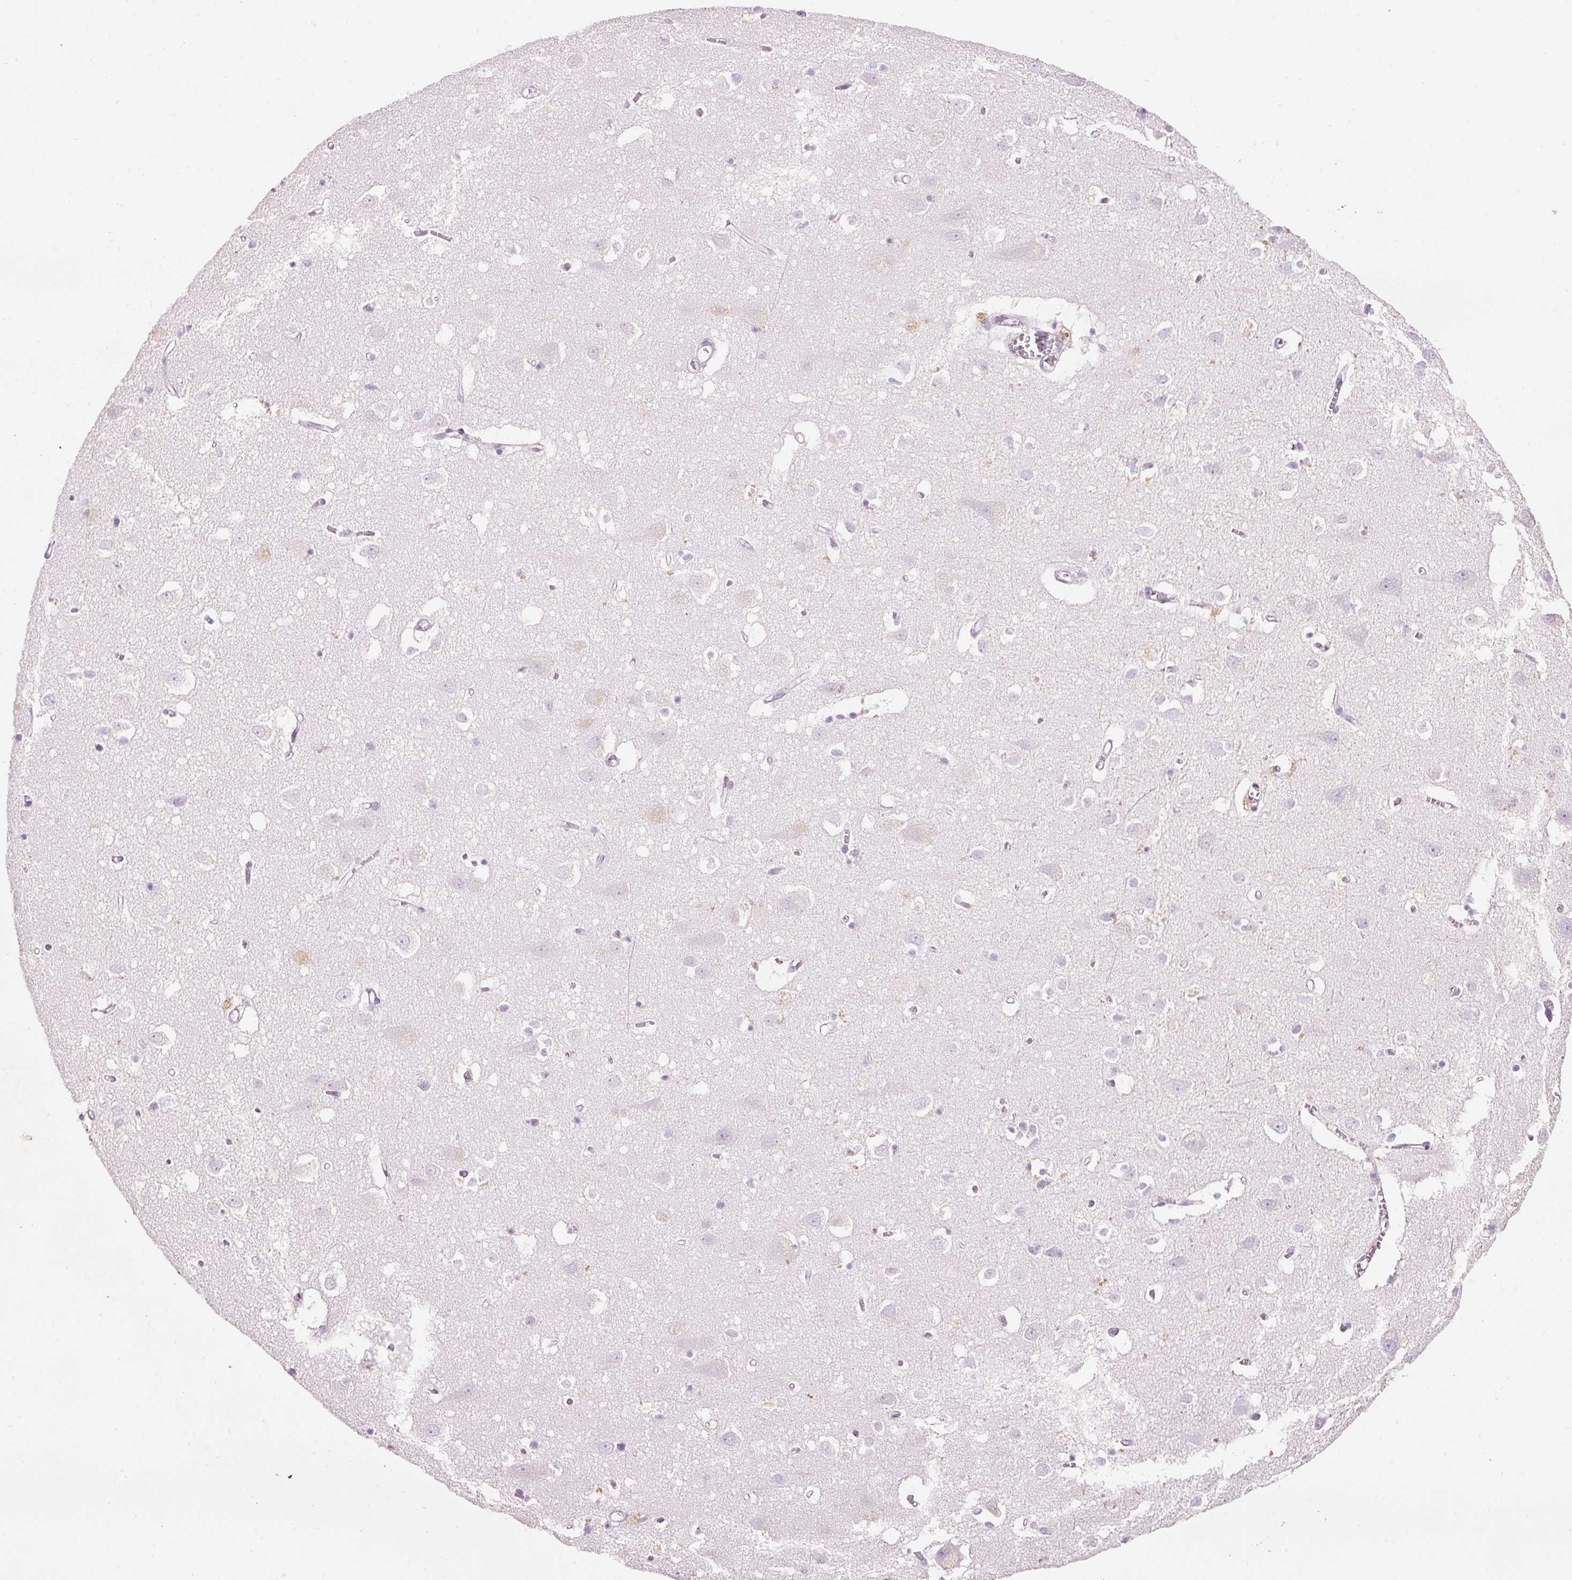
{"staining": {"intensity": "negative", "quantity": "none", "location": "none"}, "tissue": "cerebral cortex", "cell_type": "Endothelial cells", "image_type": "normal", "snomed": [{"axis": "morphology", "description": "Normal tissue, NOS"}, {"axis": "topography", "description": "Cerebral cortex"}], "caption": "A micrograph of cerebral cortex stained for a protein reveals no brown staining in endothelial cells. (DAB IHC, high magnification).", "gene": "MFAP4", "patient": {"sex": "male", "age": 70}}